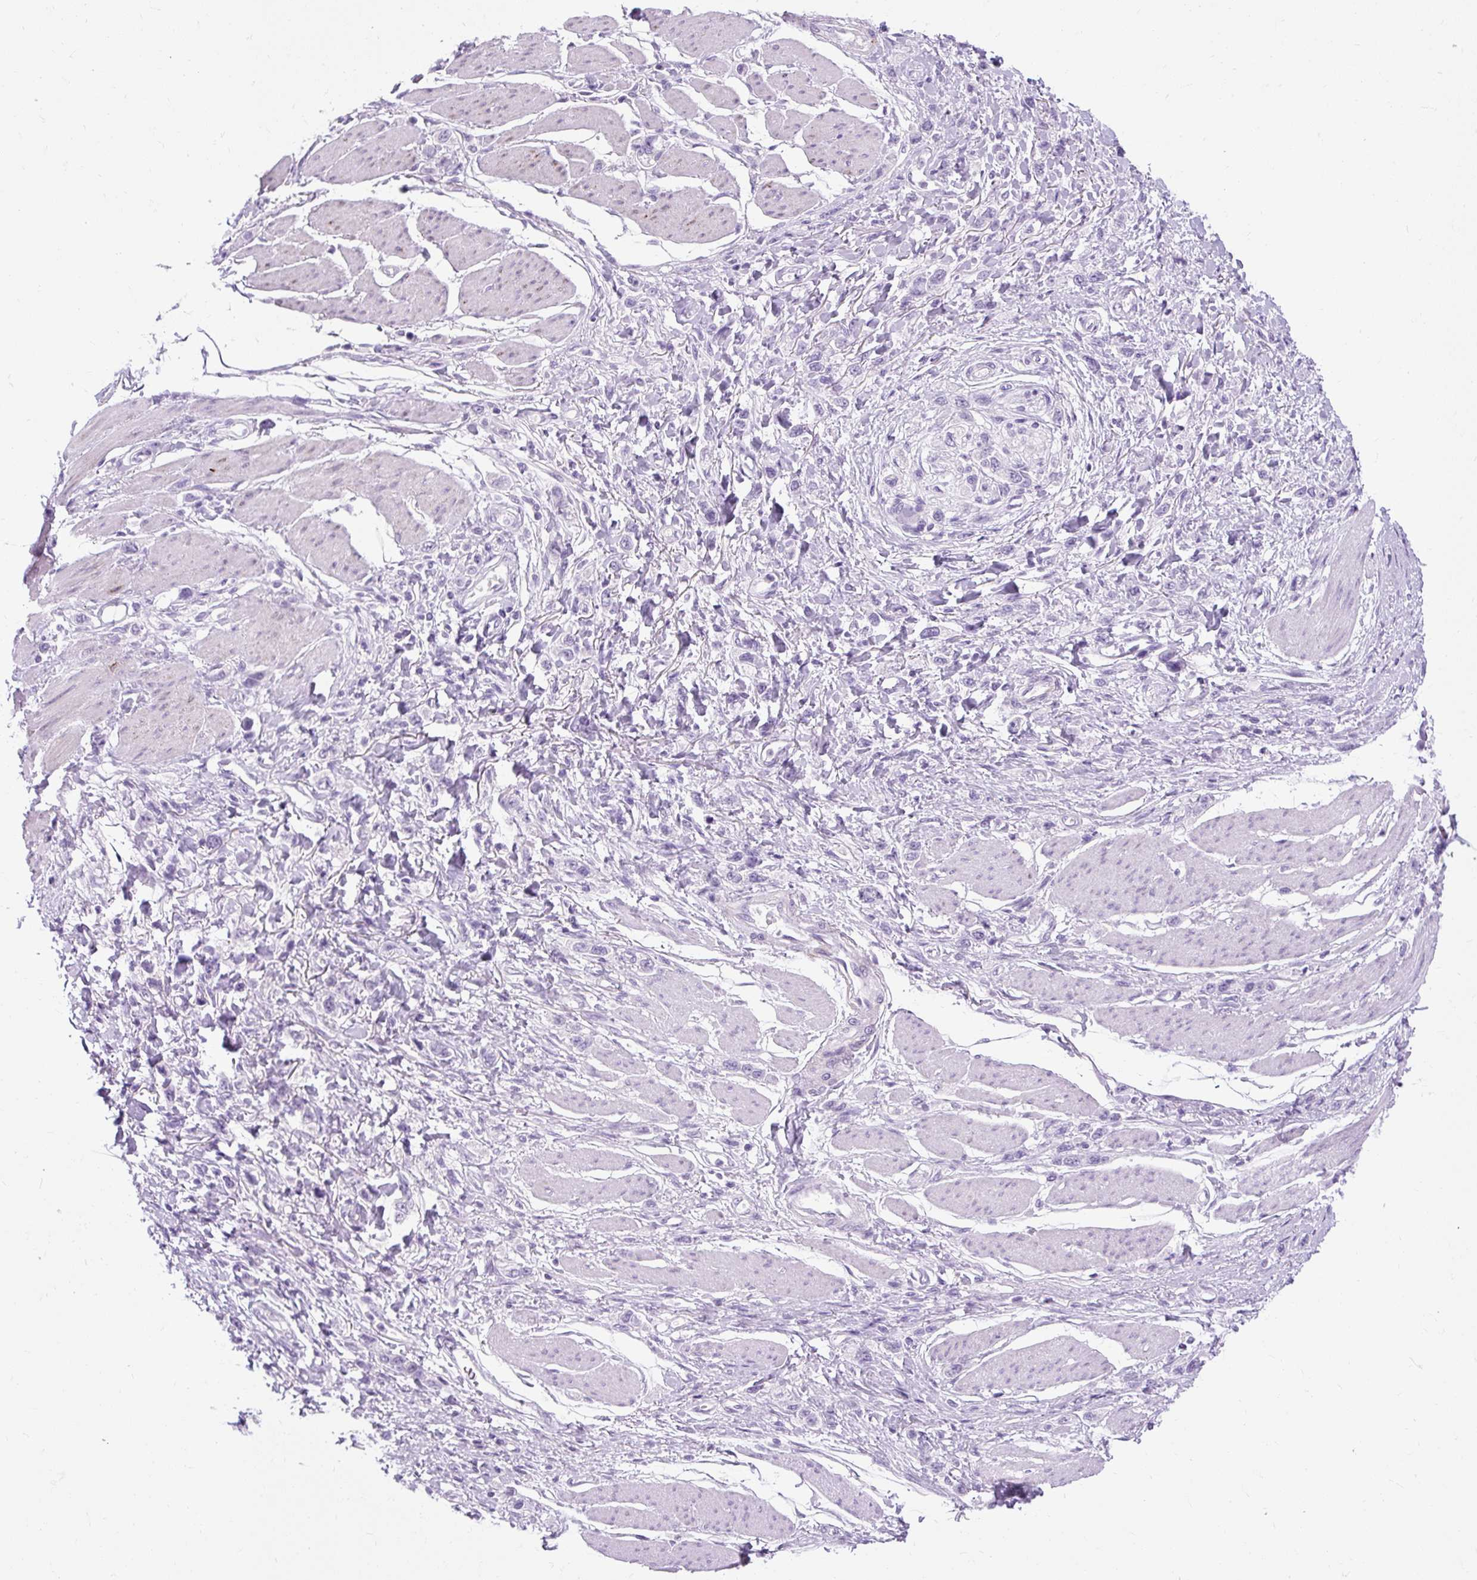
{"staining": {"intensity": "negative", "quantity": "none", "location": "none"}, "tissue": "stomach cancer", "cell_type": "Tumor cells", "image_type": "cancer", "snomed": [{"axis": "morphology", "description": "Adenocarcinoma, NOS"}, {"axis": "topography", "description": "Stomach"}], "caption": "The immunohistochemistry histopathology image has no significant staining in tumor cells of stomach cancer tissue.", "gene": "B3GNT4", "patient": {"sex": "female", "age": 65}}